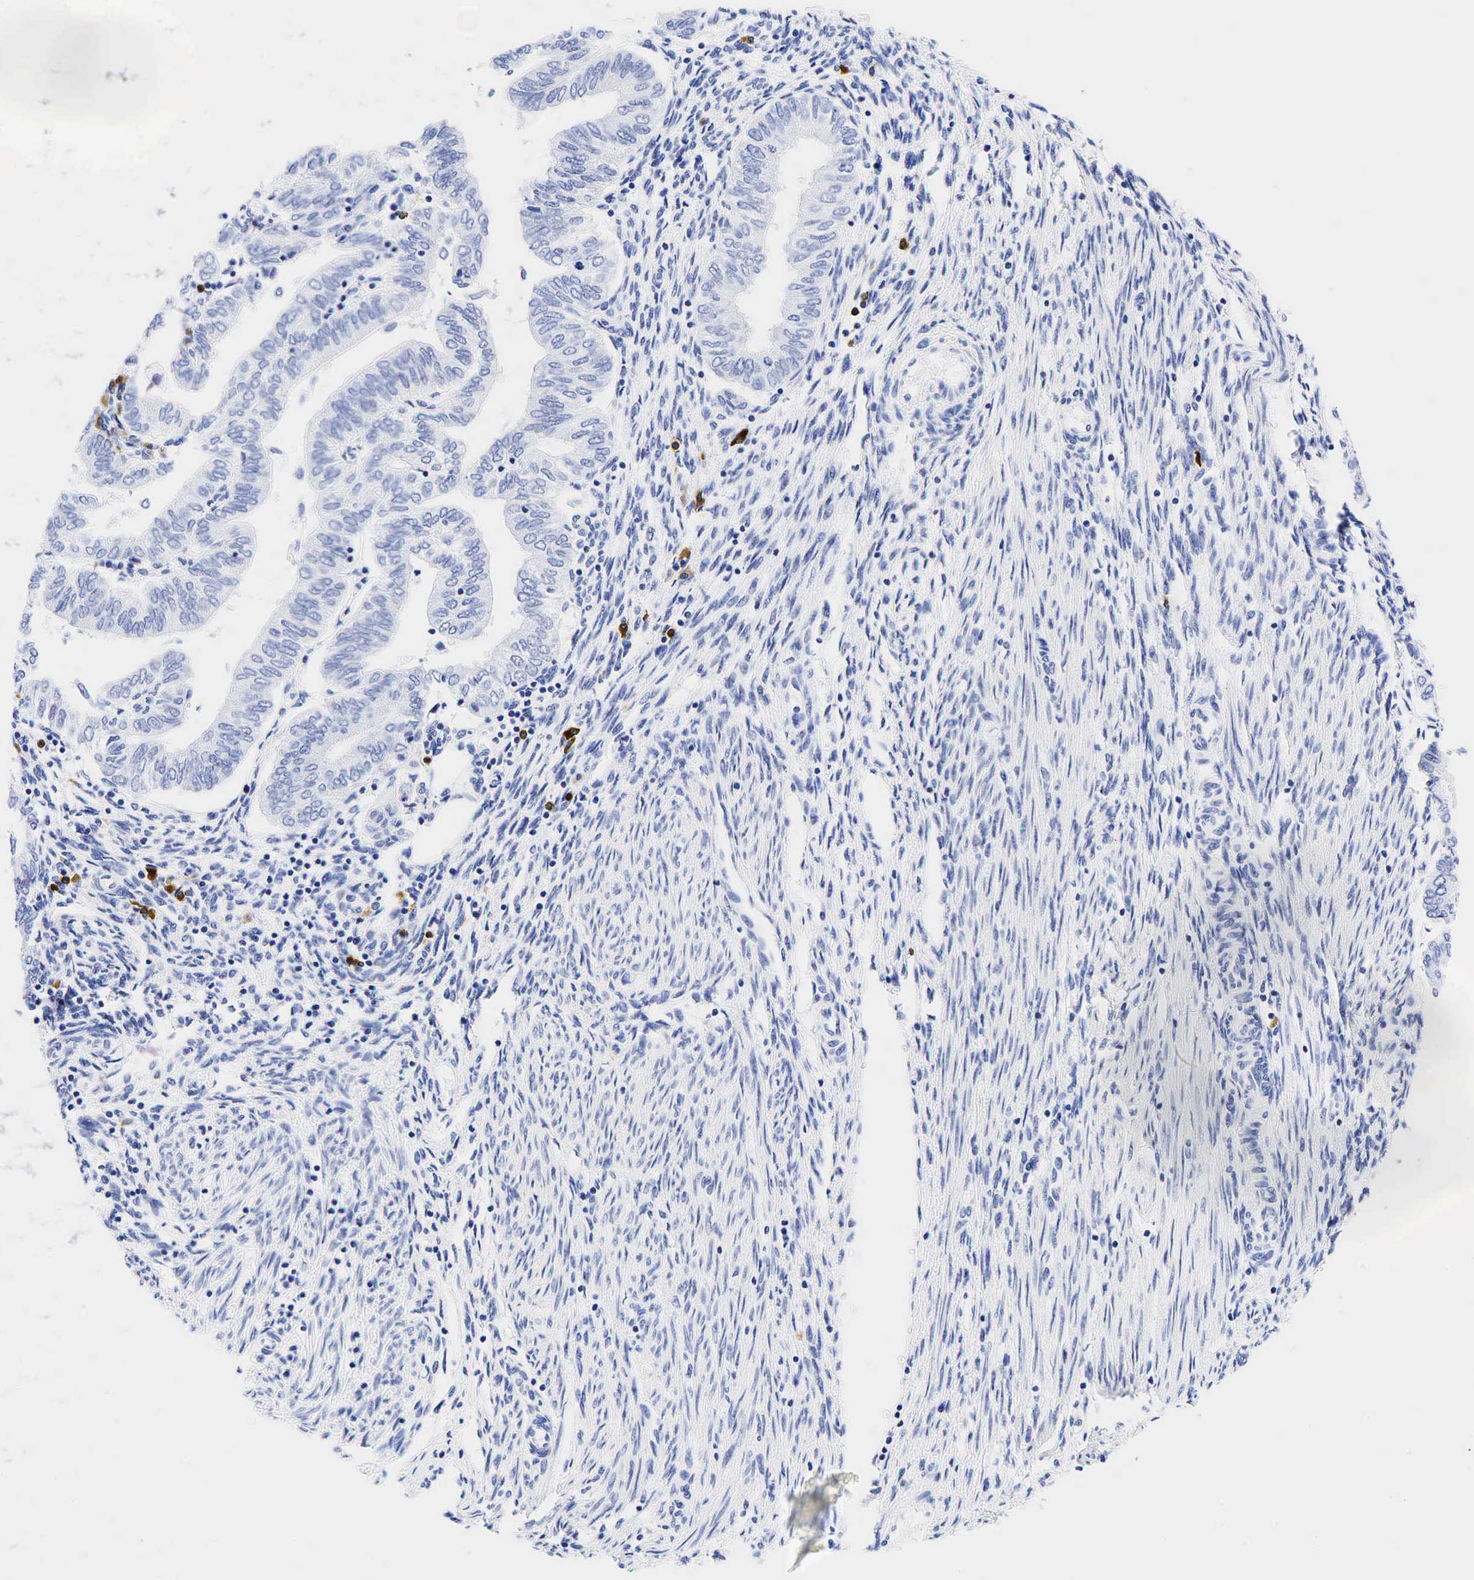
{"staining": {"intensity": "negative", "quantity": "none", "location": "none"}, "tissue": "endometrial cancer", "cell_type": "Tumor cells", "image_type": "cancer", "snomed": [{"axis": "morphology", "description": "Adenocarcinoma, NOS"}, {"axis": "topography", "description": "Endometrium"}], "caption": "Tumor cells are negative for protein expression in human endometrial cancer.", "gene": "CD79A", "patient": {"sex": "female", "age": 51}}